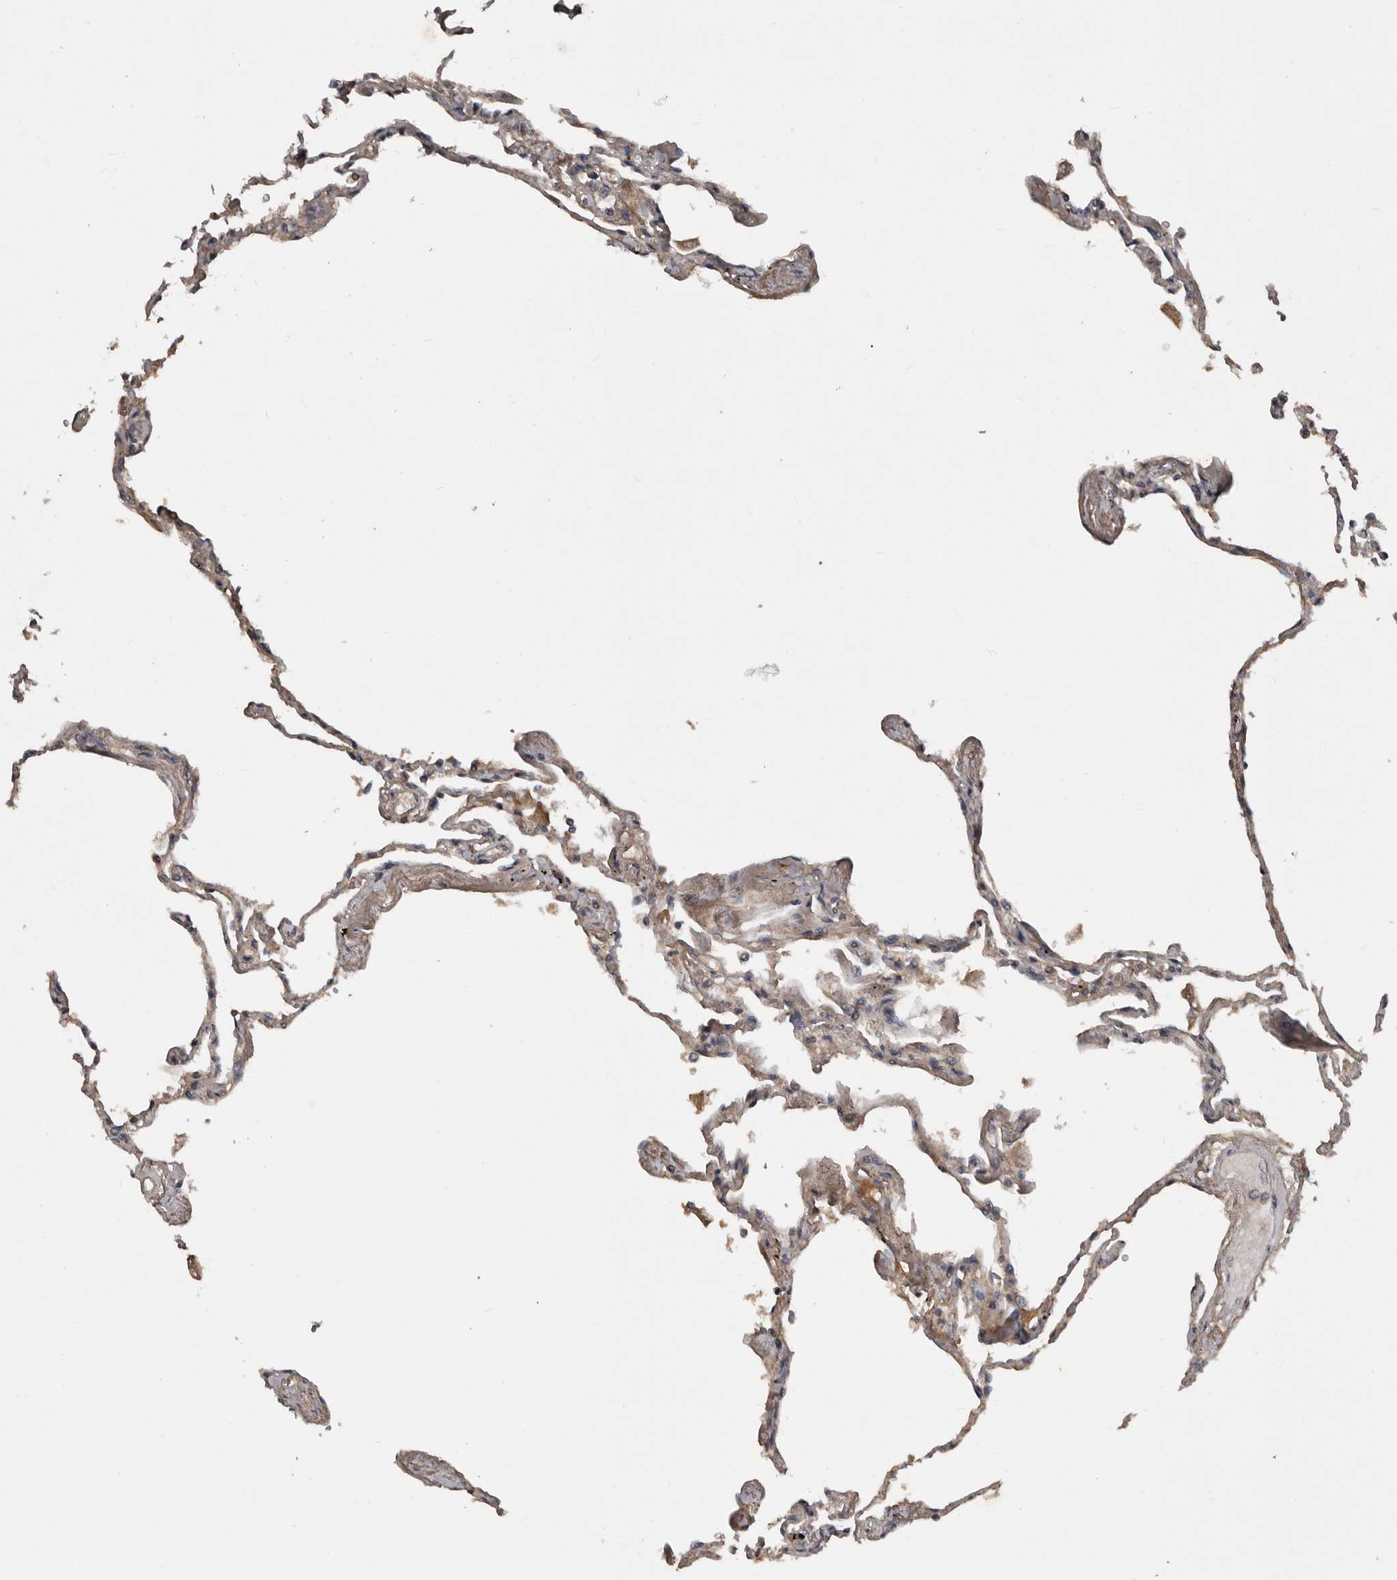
{"staining": {"intensity": "weak", "quantity": "25%-75%", "location": "cytoplasmic/membranous"}, "tissue": "lung", "cell_type": "Alveolar cells", "image_type": "normal", "snomed": [{"axis": "morphology", "description": "Normal tissue, NOS"}, {"axis": "topography", "description": "Lung"}], "caption": "Immunohistochemistry (IHC) histopathology image of benign lung: human lung stained using immunohistochemistry exhibits low levels of weak protein expression localized specifically in the cytoplasmic/membranous of alveolar cells, appearing as a cytoplasmic/membranous brown color.", "gene": "DNAJB4", "patient": {"sex": "female", "age": 67}}